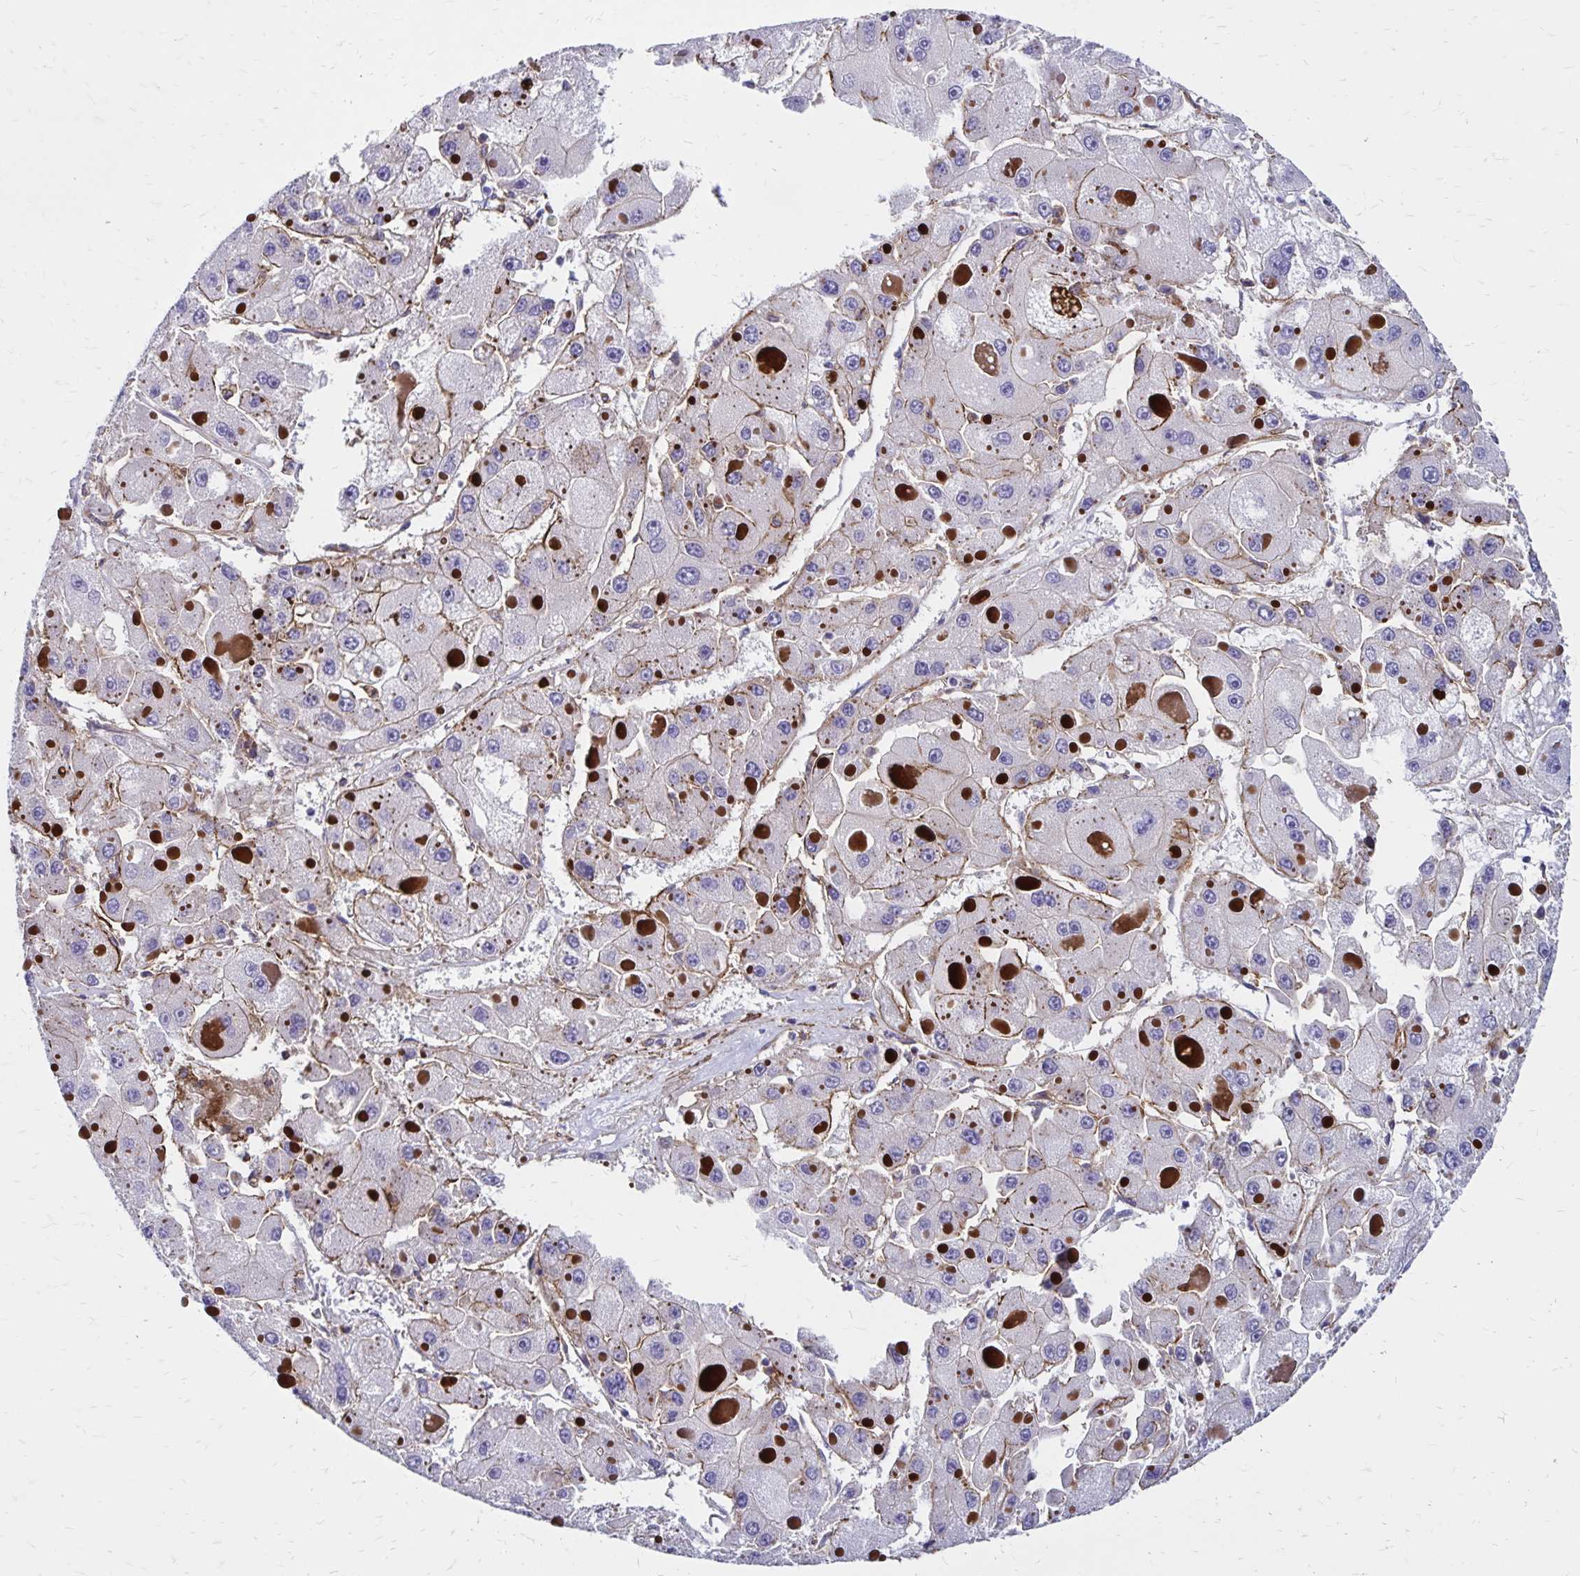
{"staining": {"intensity": "weak", "quantity": "25%-75%", "location": "cytoplasmic/membranous"}, "tissue": "liver cancer", "cell_type": "Tumor cells", "image_type": "cancer", "snomed": [{"axis": "morphology", "description": "Carcinoma, Hepatocellular, NOS"}, {"axis": "topography", "description": "Liver"}], "caption": "The image demonstrates a brown stain indicating the presence of a protein in the cytoplasmic/membranous of tumor cells in liver cancer (hepatocellular carcinoma). The staining was performed using DAB (3,3'-diaminobenzidine) to visualize the protein expression in brown, while the nuclei were stained in blue with hematoxylin (Magnification: 20x).", "gene": "TNS3", "patient": {"sex": "female", "age": 73}}